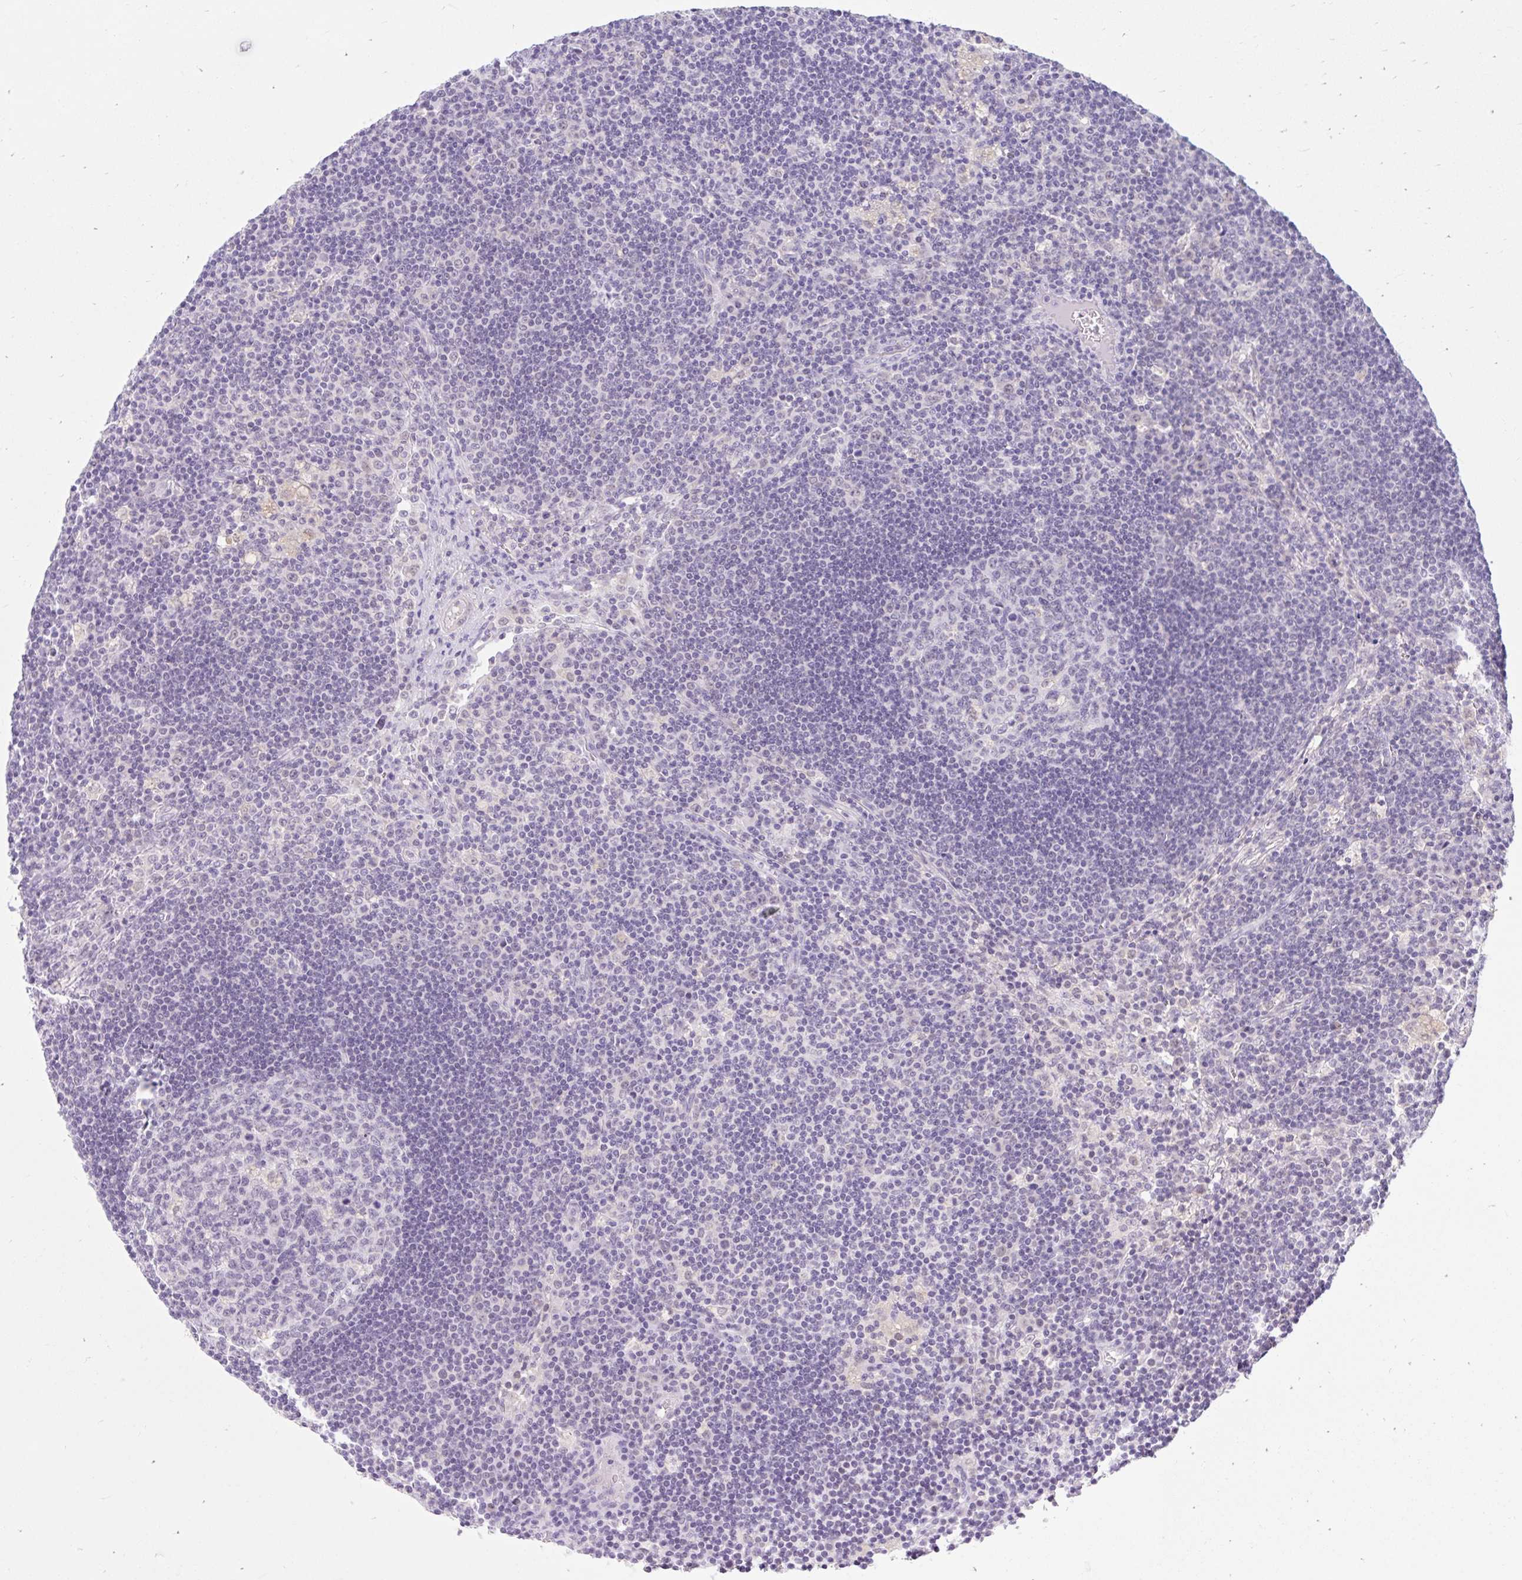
{"staining": {"intensity": "negative", "quantity": "none", "location": "none"}, "tissue": "lymph node", "cell_type": "Germinal center cells", "image_type": "normal", "snomed": [{"axis": "morphology", "description": "Normal tissue, NOS"}, {"axis": "topography", "description": "Lymph node"}], "caption": "A photomicrograph of human lymph node is negative for staining in germinal center cells.", "gene": "ITPK1", "patient": {"sex": "male", "age": 58}}